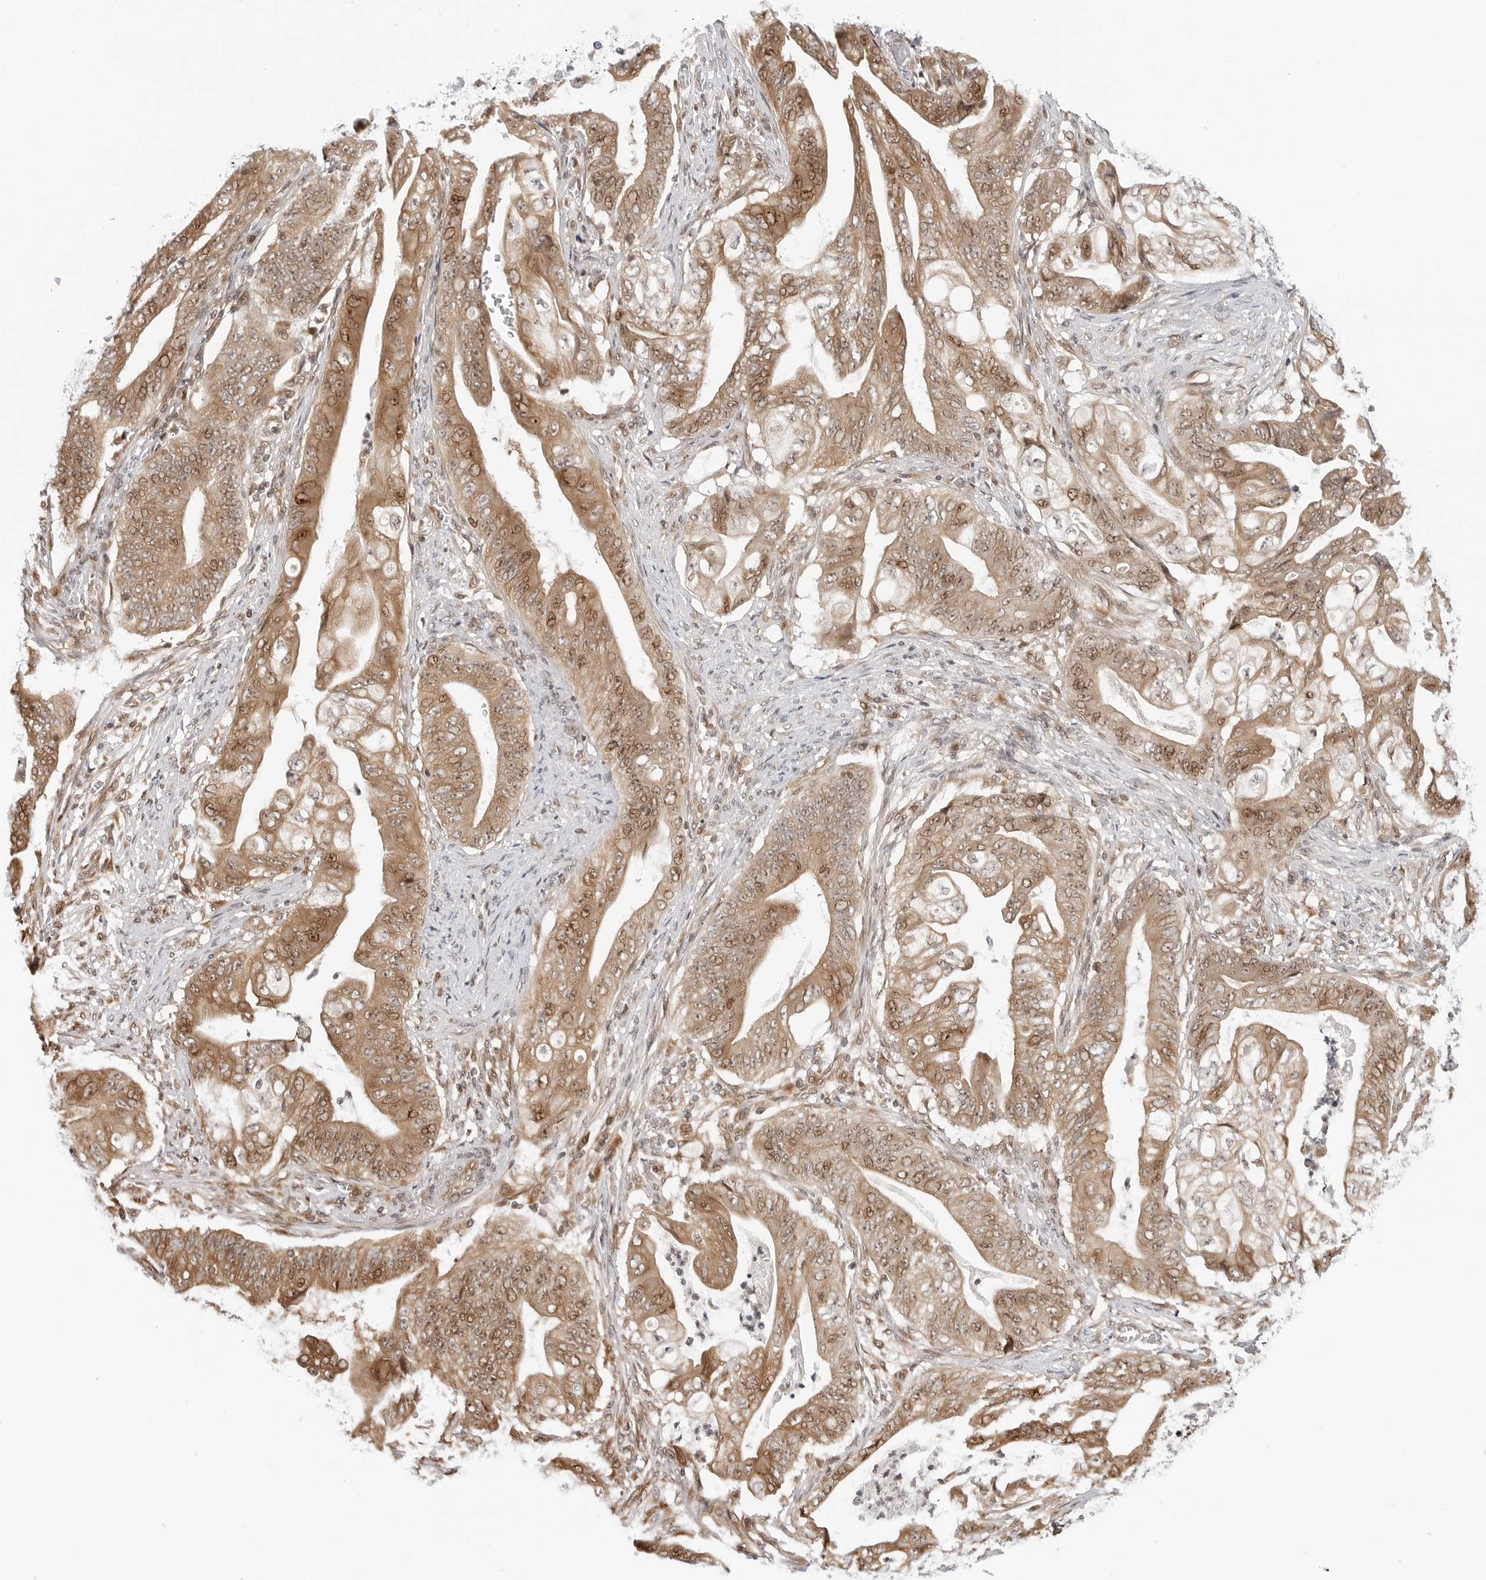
{"staining": {"intensity": "moderate", "quantity": ">75%", "location": "cytoplasmic/membranous,nuclear"}, "tissue": "stomach cancer", "cell_type": "Tumor cells", "image_type": "cancer", "snomed": [{"axis": "morphology", "description": "Adenocarcinoma, NOS"}, {"axis": "topography", "description": "Stomach"}], "caption": "The histopathology image reveals immunohistochemical staining of stomach cancer. There is moderate cytoplasmic/membranous and nuclear expression is appreciated in about >75% of tumor cells.", "gene": "TIPRL", "patient": {"sex": "female", "age": 73}}